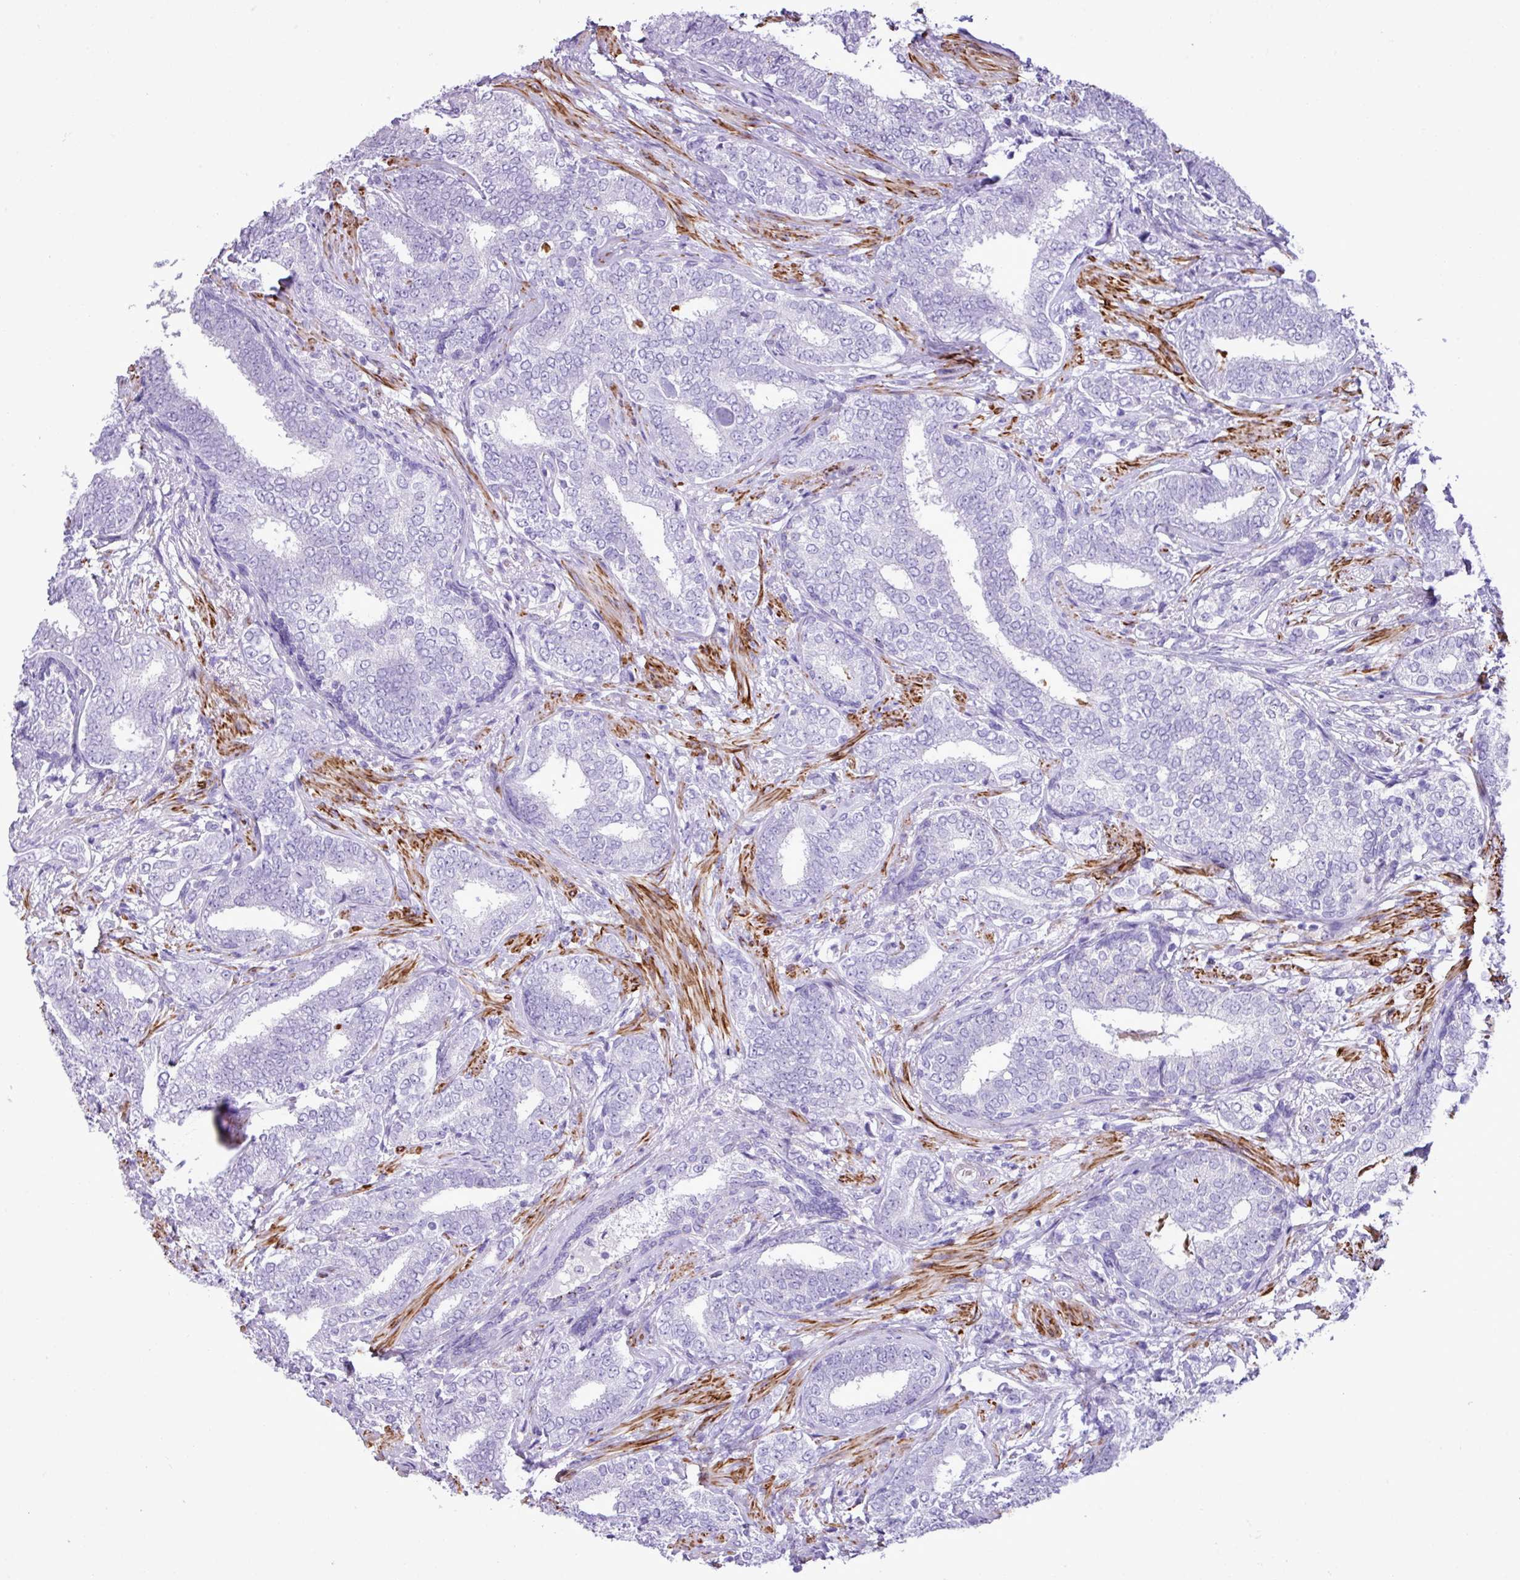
{"staining": {"intensity": "negative", "quantity": "none", "location": "none"}, "tissue": "prostate cancer", "cell_type": "Tumor cells", "image_type": "cancer", "snomed": [{"axis": "morphology", "description": "Adenocarcinoma, High grade"}, {"axis": "topography", "description": "Prostate"}], "caption": "The histopathology image reveals no significant positivity in tumor cells of prostate high-grade adenocarcinoma.", "gene": "ZSCAN5A", "patient": {"sex": "male", "age": 72}}